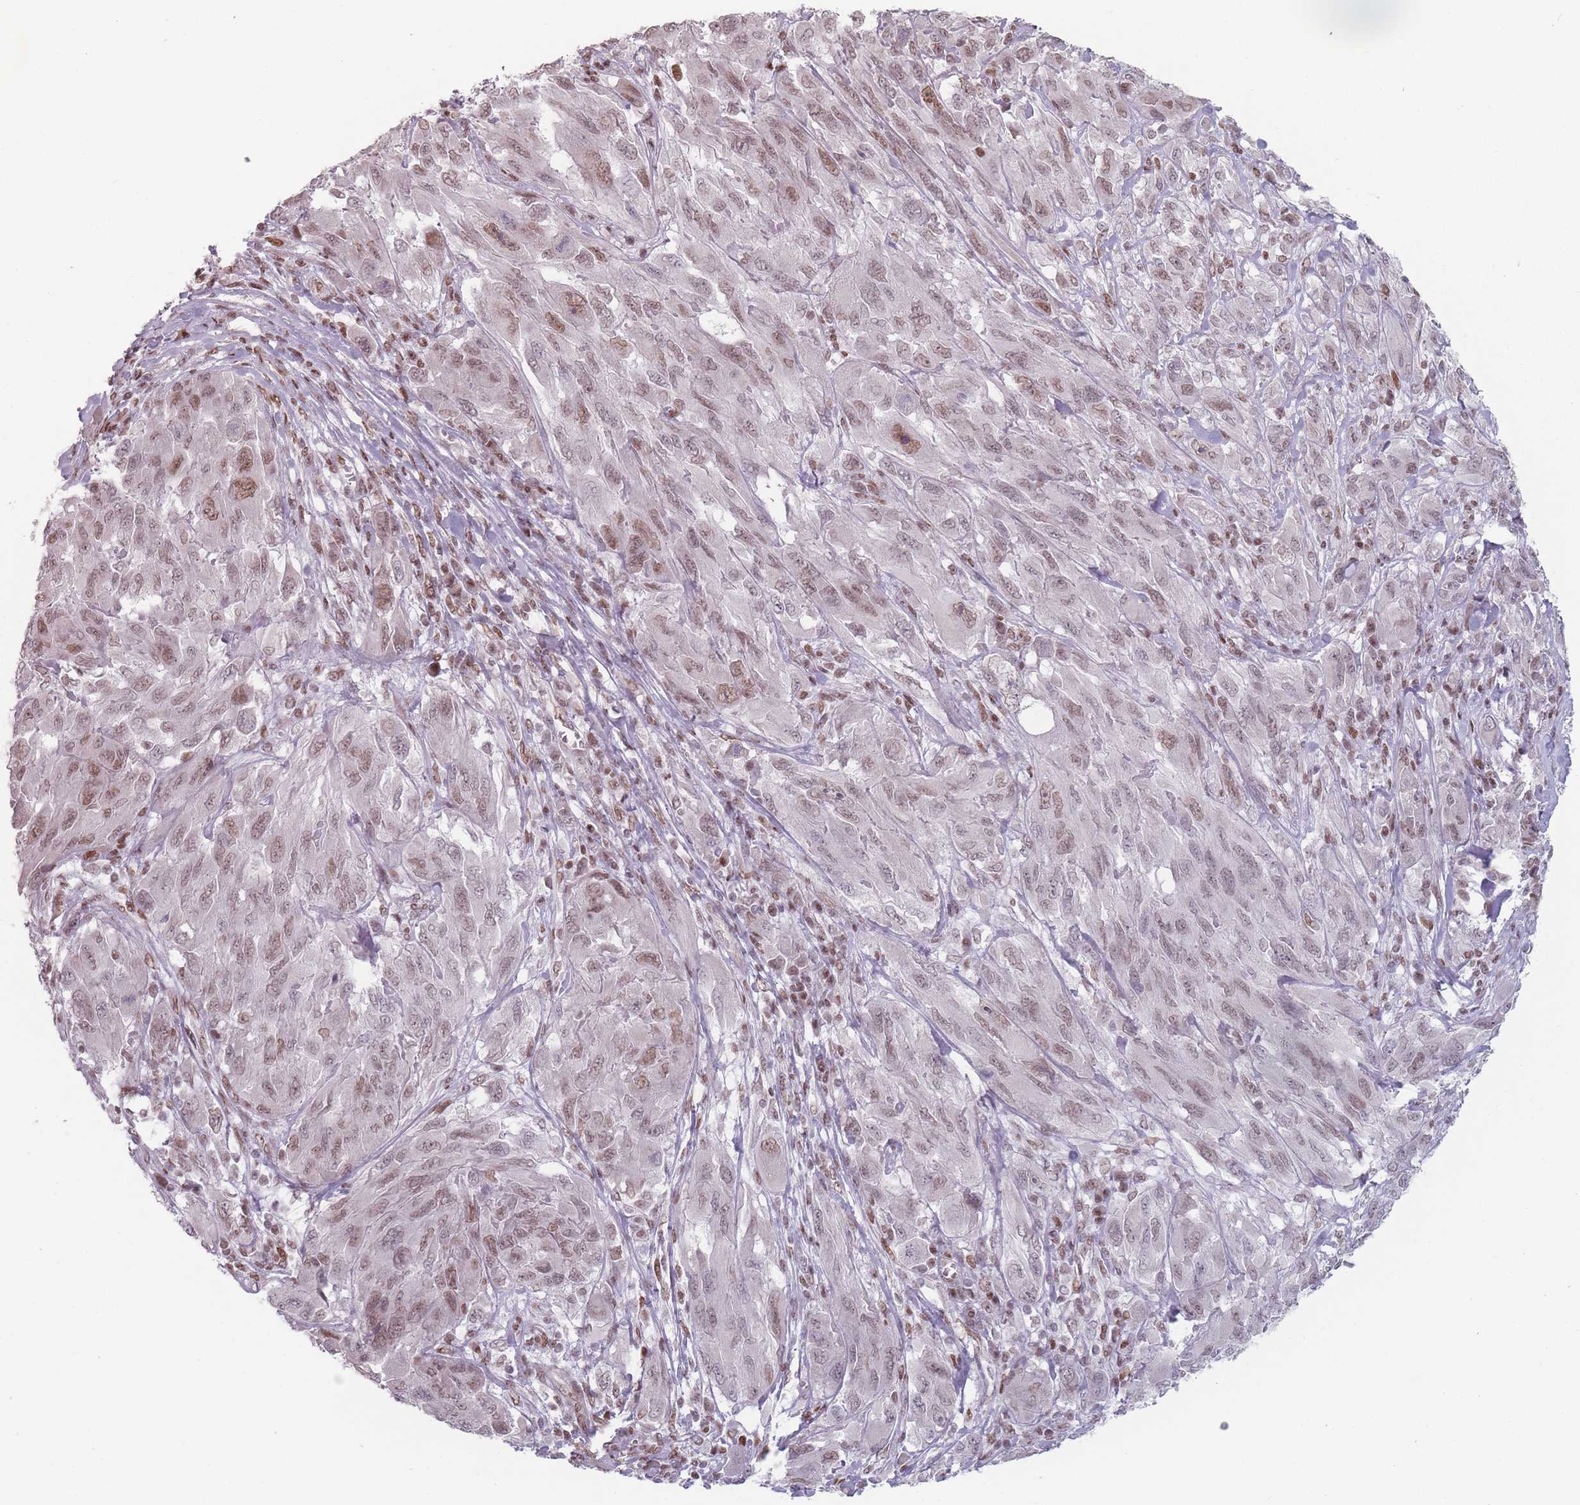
{"staining": {"intensity": "weak", "quantity": ">75%", "location": "nuclear"}, "tissue": "melanoma", "cell_type": "Tumor cells", "image_type": "cancer", "snomed": [{"axis": "morphology", "description": "Malignant melanoma, NOS"}, {"axis": "topography", "description": "Skin"}], "caption": "Immunohistochemical staining of malignant melanoma reveals low levels of weak nuclear protein positivity in approximately >75% of tumor cells.", "gene": "SH3BGRL2", "patient": {"sex": "female", "age": 91}}